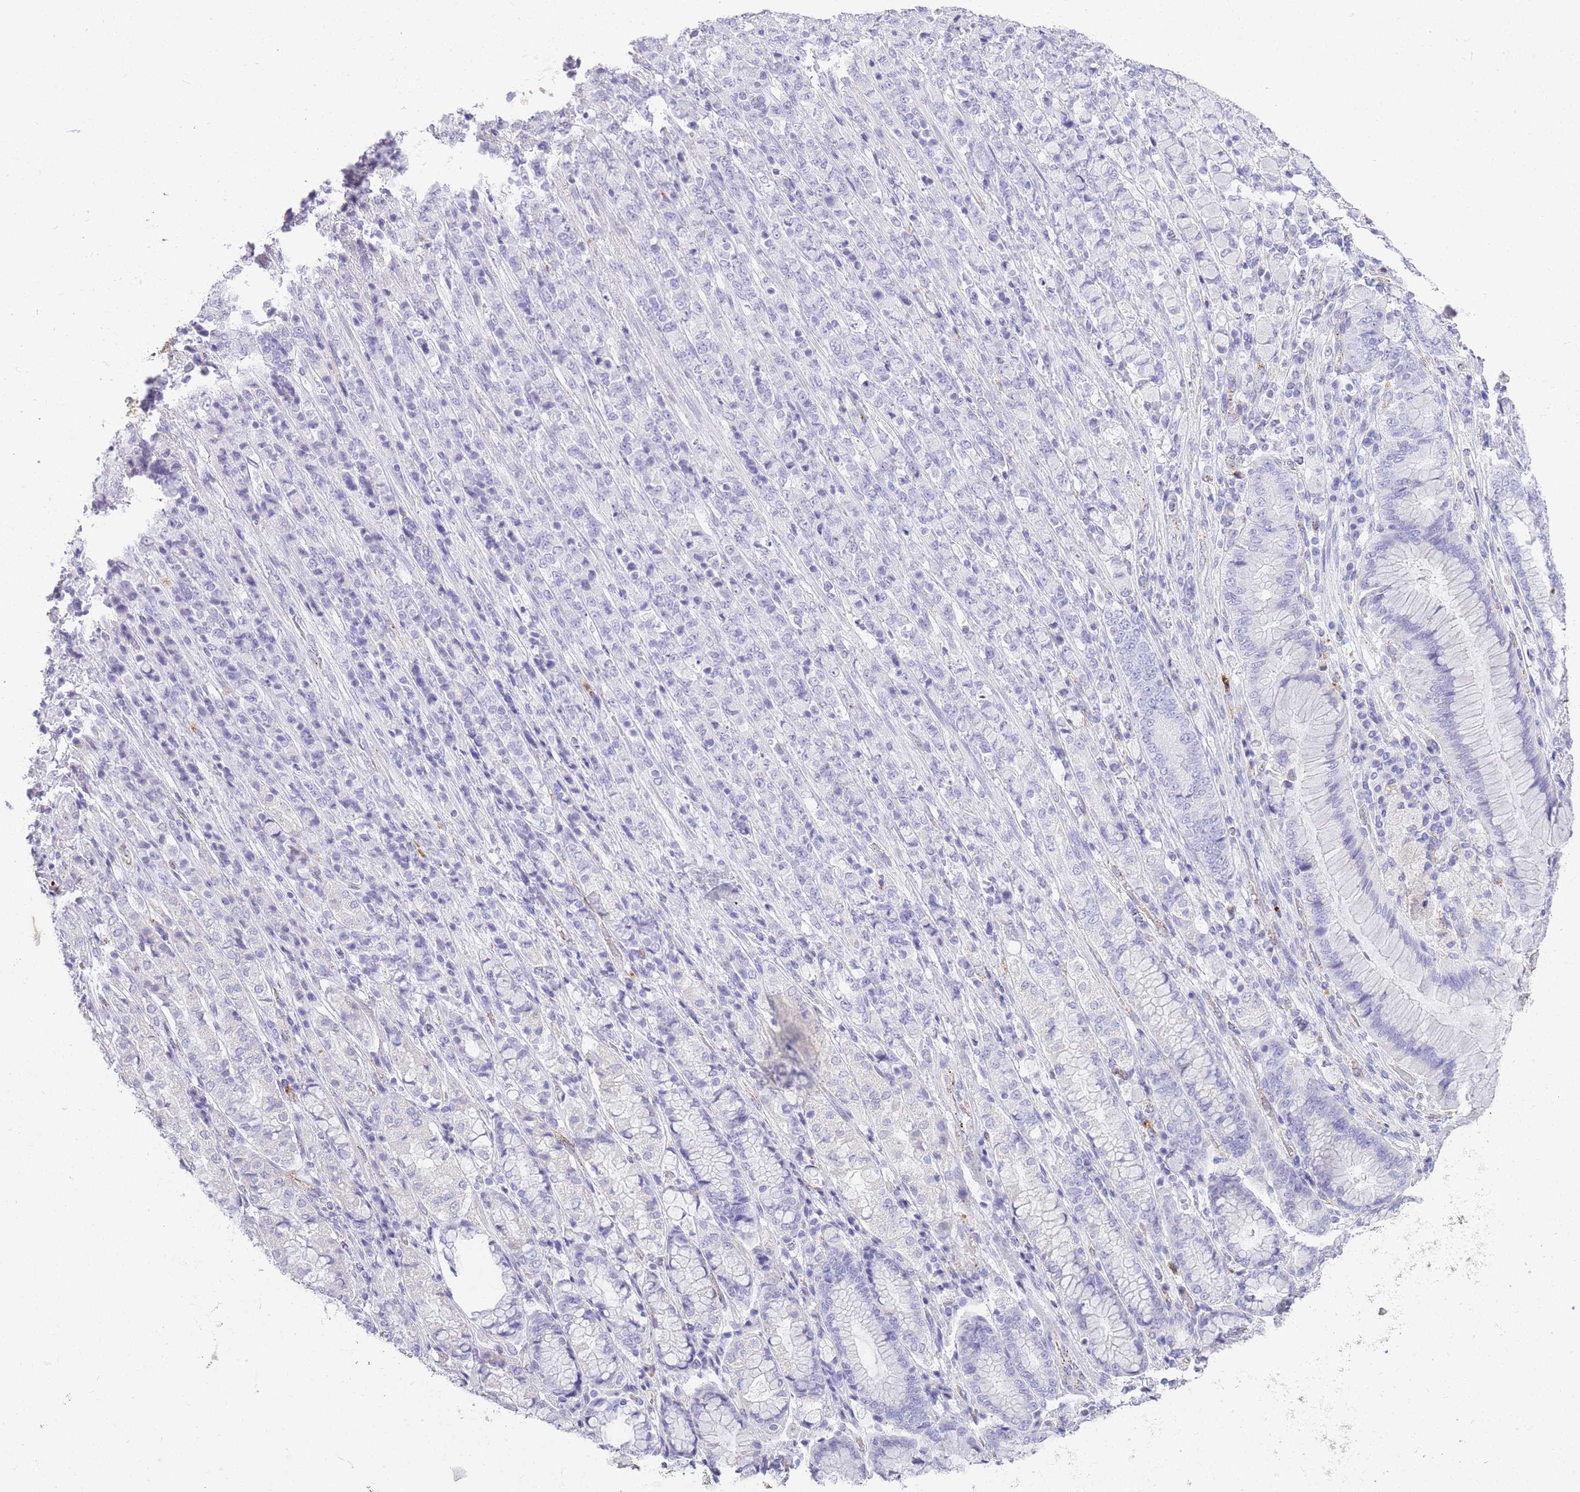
{"staining": {"intensity": "negative", "quantity": "none", "location": "none"}, "tissue": "stomach cancer", "cell_type": "Tumor cells", "image_type": "cancer", "snomed": [{"axis": "morphology", "description": "Adenocarcinoma, NOS"}, {"axis": "topography", "description": "Stomach"}], "caption": "Immunohistochemical staining of human adenocarcinoma (stomach) demonstrates no significant expression in tumor cells.", "gene": "RHO", "patient": {"sex": "female", "age": 79}}